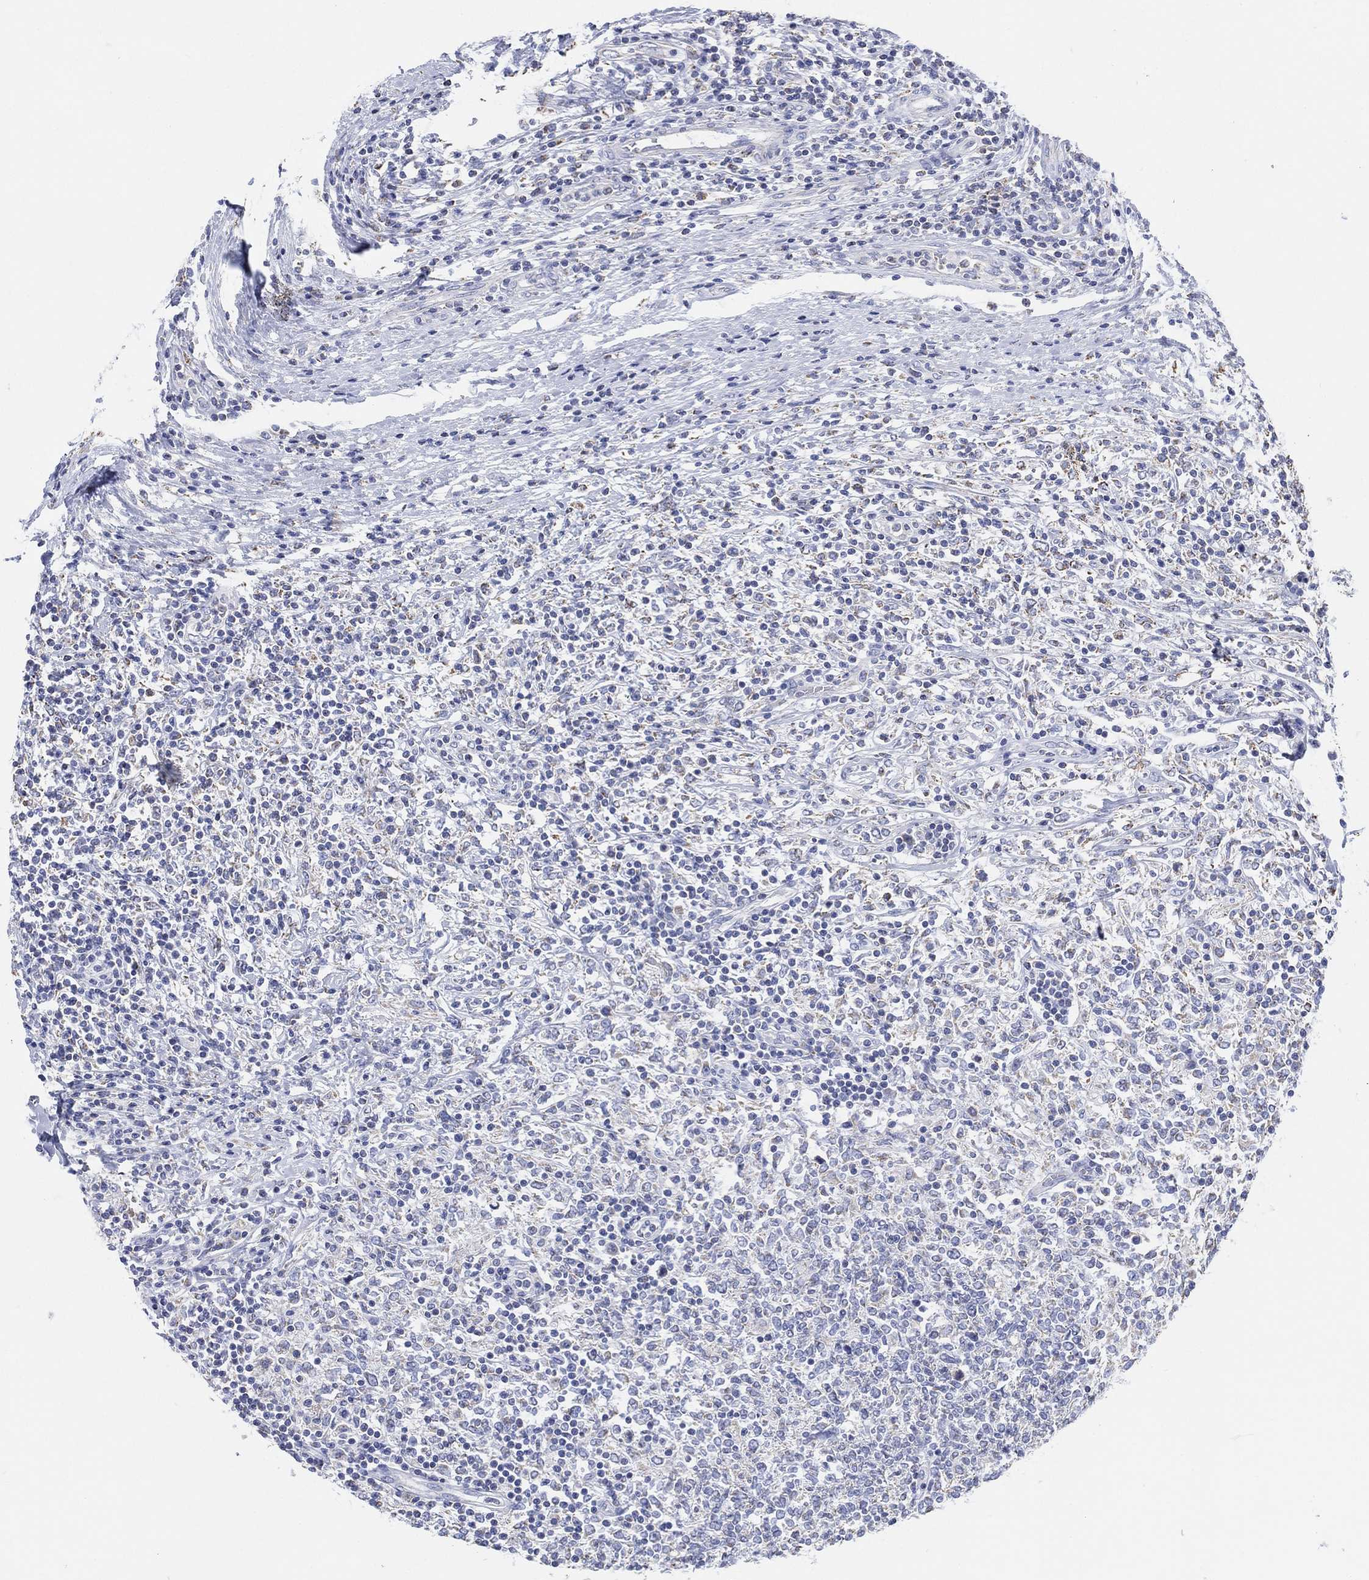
{"staining": {"intensity": "negative", "quantity": "none", "location": "none"}, "tissue": "lymphoma", "cell_type": "Tumor cells", "image_type": "cancer", "snomed": [{"axis": "morphology", "description": "Malignant lymphoma, non-Hodgkin's type, High grade"}, {"axis": "topography", "description": "Lymph node"}], "caption": "Immunohistochemistry of human malignant lymphoma, non-Hodgkin's type (high-grade) shows no expression in tumor cells.", "gene": "CFTR", "patient": {"sex": "female", "age": 84}}